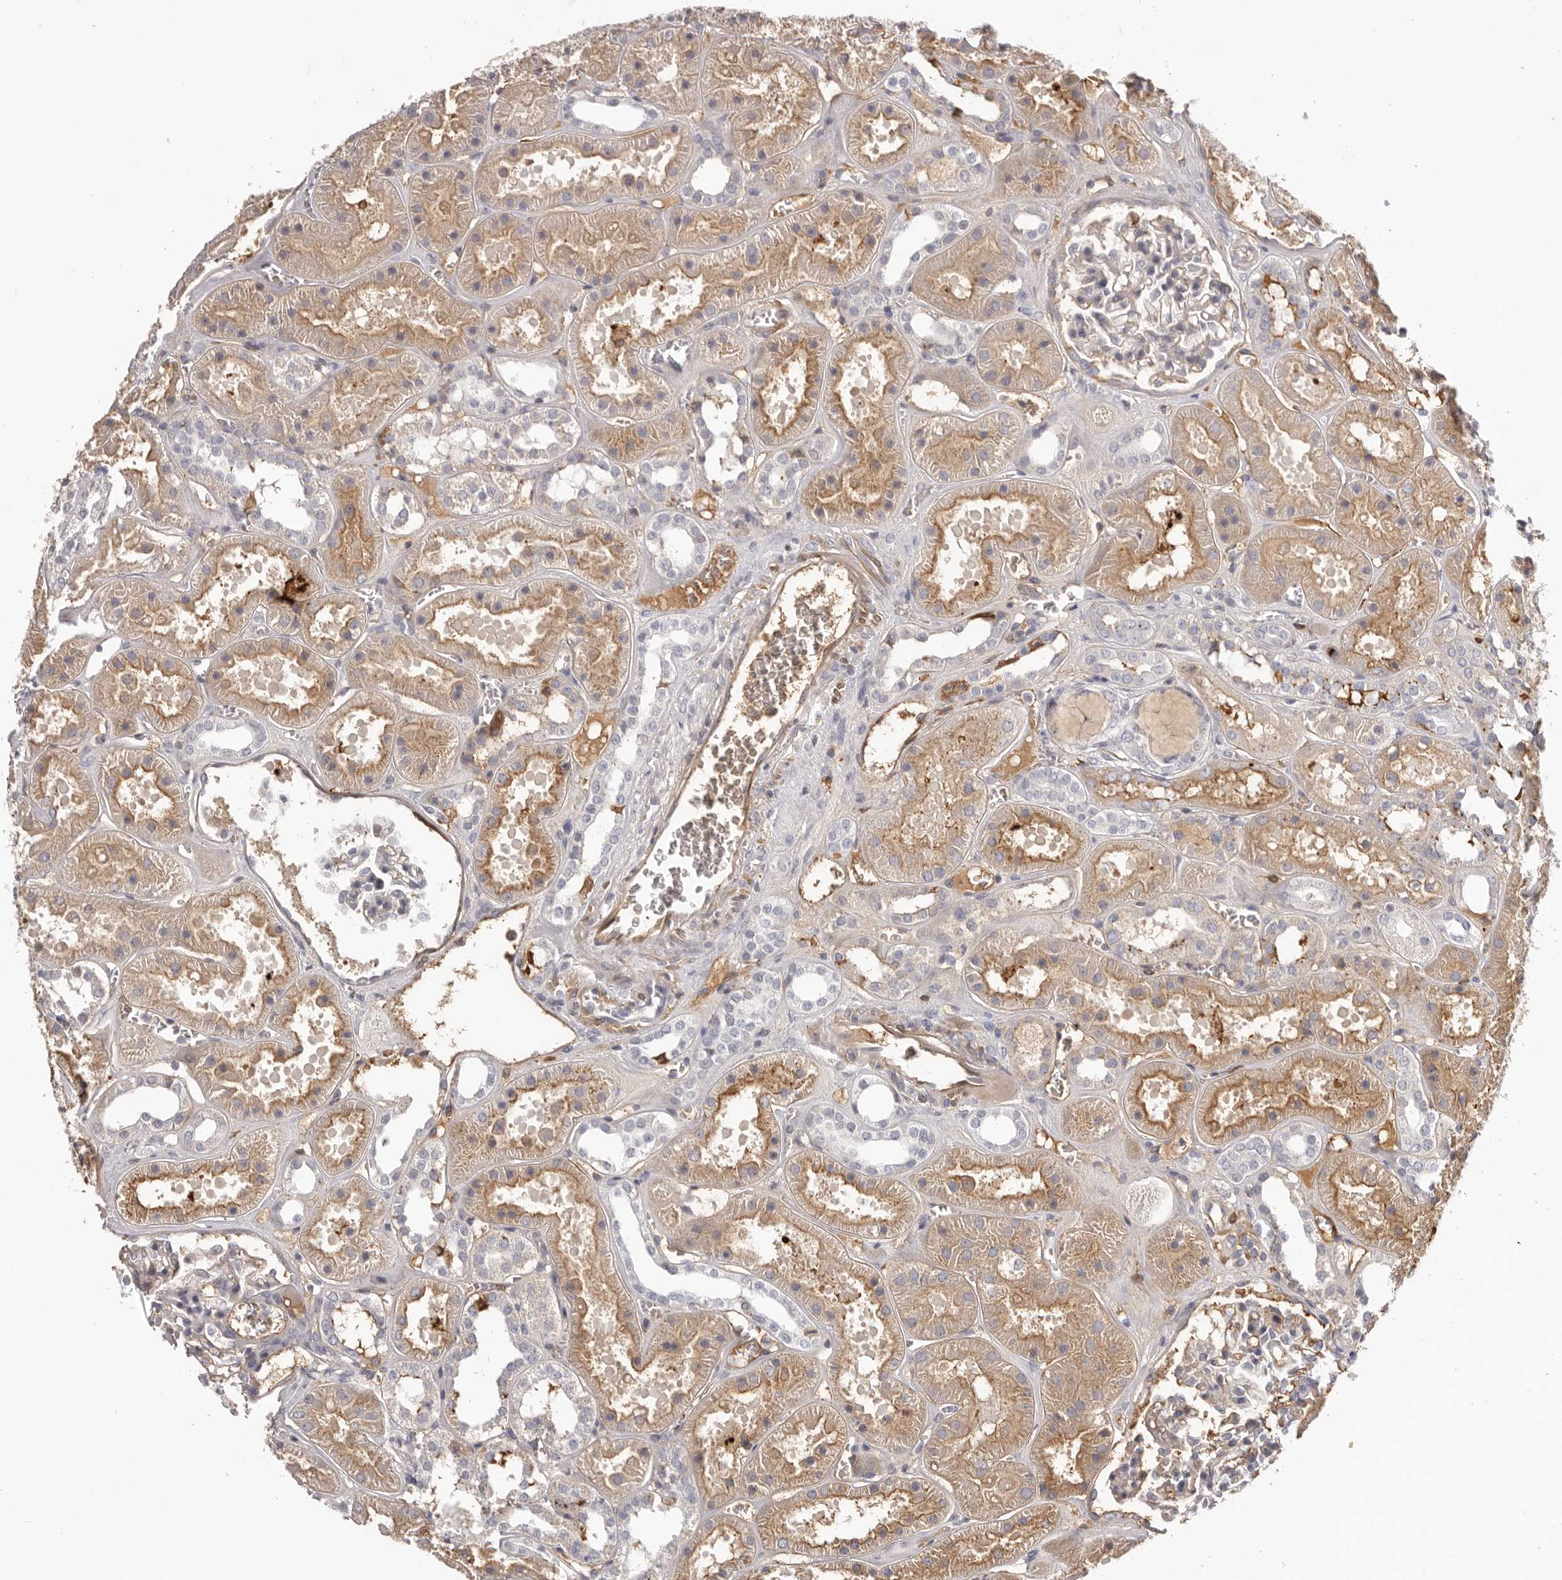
{"staining": {"intensity": "weak", "quantity": "25%-75%", "location": "cytoplasmic/membranous"}, "tissue": "kidney", "cell_type": "Cells in glomeruli", "image_type": "normal", "snomed": [{"axis": "morphology", "description": "Normal tissue, NOS"}, {"axis": "topography", "description": "Kidney"}], "caption": "Immunohistochemical staining of normal kidney shows low levels of weak cytoplasmic/membranous positivity in about 25%-75% of cells in glomeruli.", "gene": "OTUD3", "patient": {"sex": "female", "age": 41}}